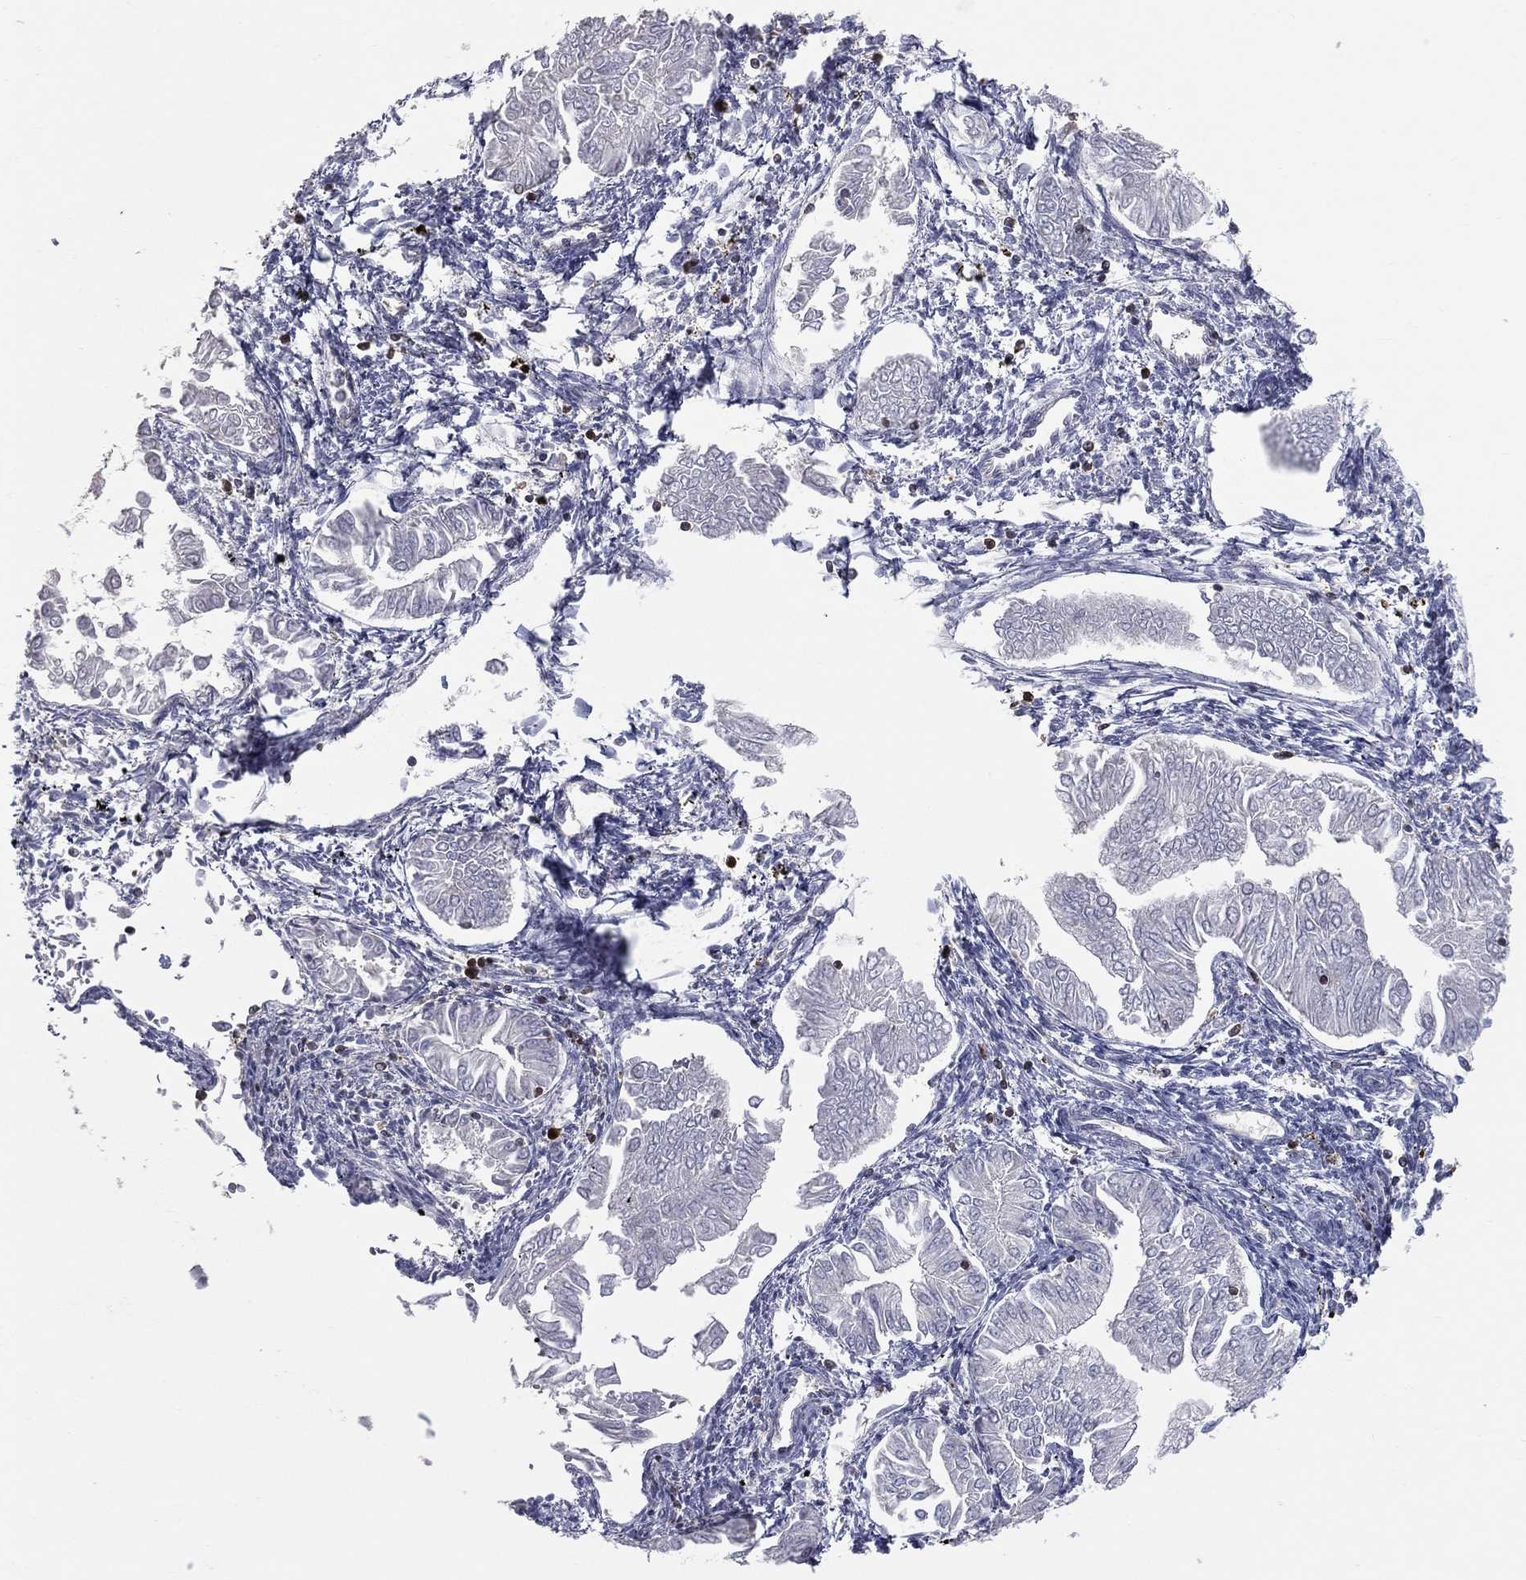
{"staining": {"intensity": "negative", "quantity": "none", "location": "none"}, "tissue": "endometrial cancer", "cell_type": "Tumor cells", "image_type": "cancer", "snomed": [{"axis": "morphology", "description": "Adenocarcinoma, NOS"}, {"axis": "topography", "description": "Endometrium"}], "caption": "This image is of endometrial cancer (adenocarcinoma) stained with IHC to label a protein in brown with the nuclei are counter-stained blue. There is no positivity in tumor cells.", "gene": "PSTPIP1", "patient": {"sex": "female", "age": 53}}